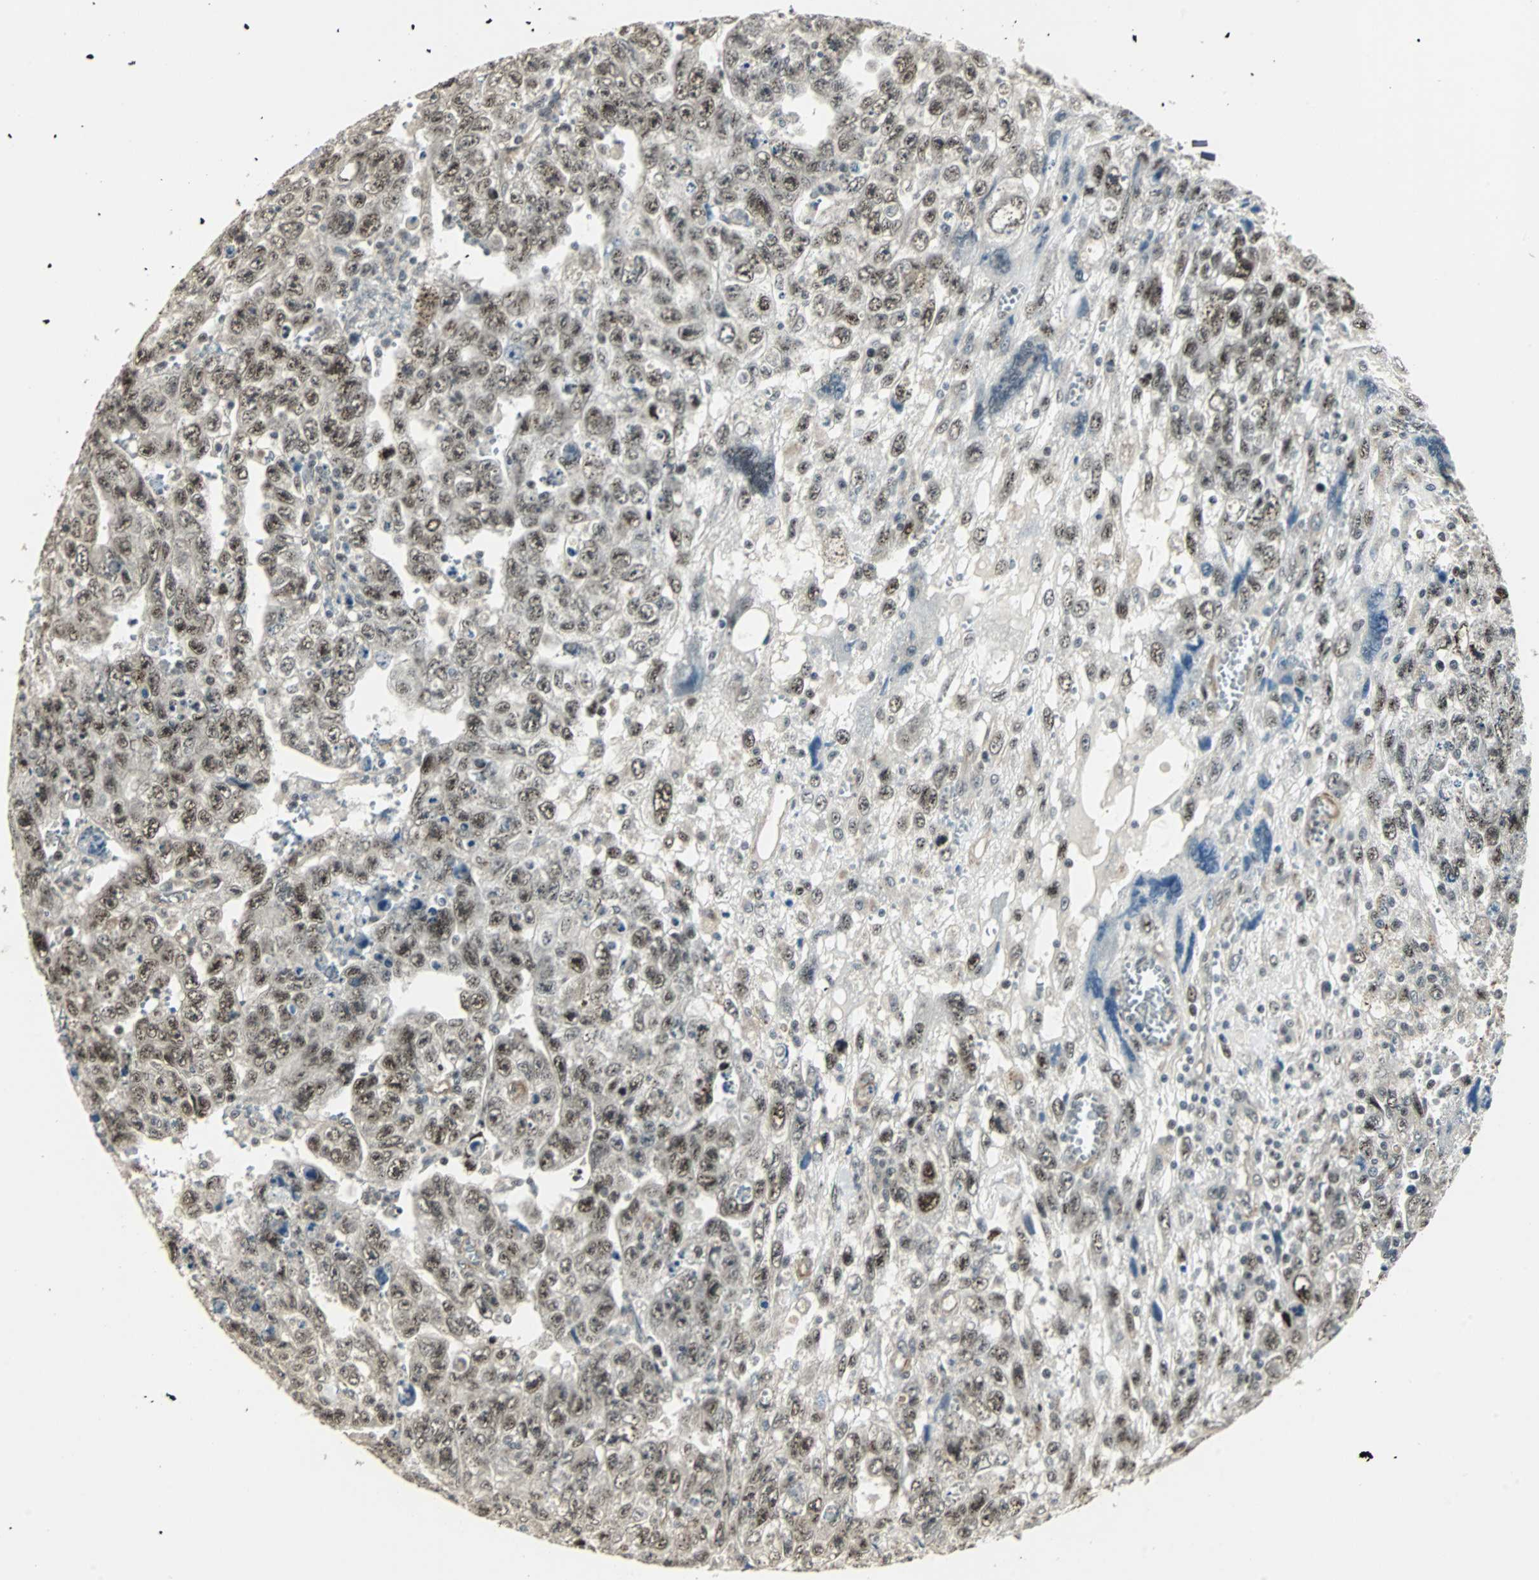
{"staining": {"intensity": "moderate", "quantity": ">75%", "location": "nuclear"}, "tissue": "testis cancer", "cell_type": "Tumor cells", "image_type": "cancer", "snomed": [{"axis": "morphology", "description": "Carcinoma, Embryonal, NOS"}, {"axis": "topography", "description": "Testis"}], "caption": "The immunohistochemical stain shows moderate nuclear positivity in tumor cells of testis cancer (embryonal carcinoma) tissue.", "gene": "MED4", "patient": {"sex": "male", "age": 28}}